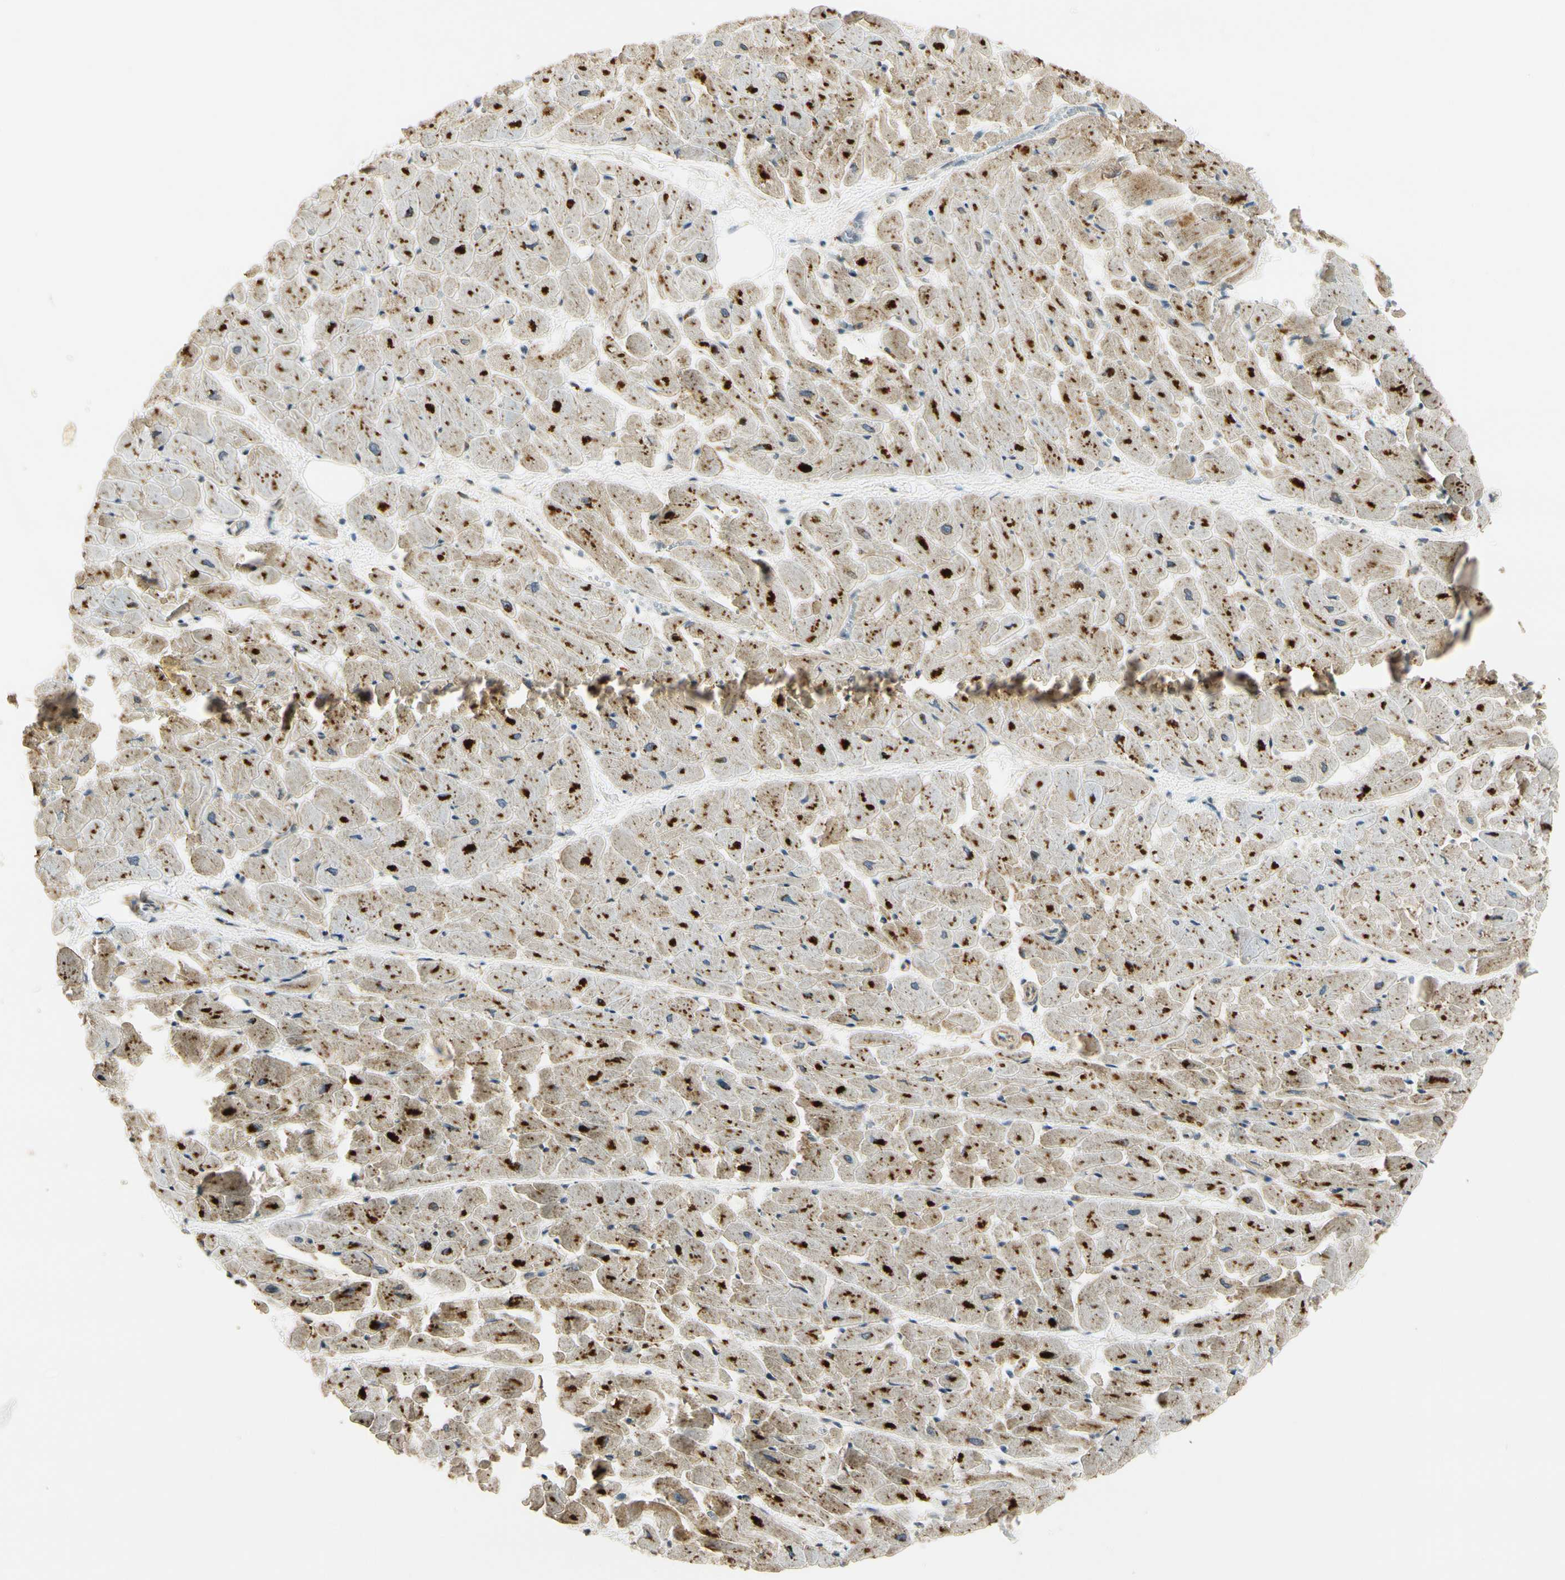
{"staining": {"intensity": "strong", "quantity": ">75%", "location": "cytoplasmic/membranous"}, "tissue": "heart muscle", "cell_type": "Cardiomyocytes", "image_type": "normal", "snomed": [{"axis": "morphology", "description": "Normal tissue, NOS"}, {"axis": "topography", "description": "Heart"}], "caption": "Immunohistochemical staining of unremarkable heart muscle shows strong cytoplasmic/membranous protein expression in about >75% of cardiomyocytes.", "gene": "LAMTOR1", "patient": {"sex": "female", "age": 19}}